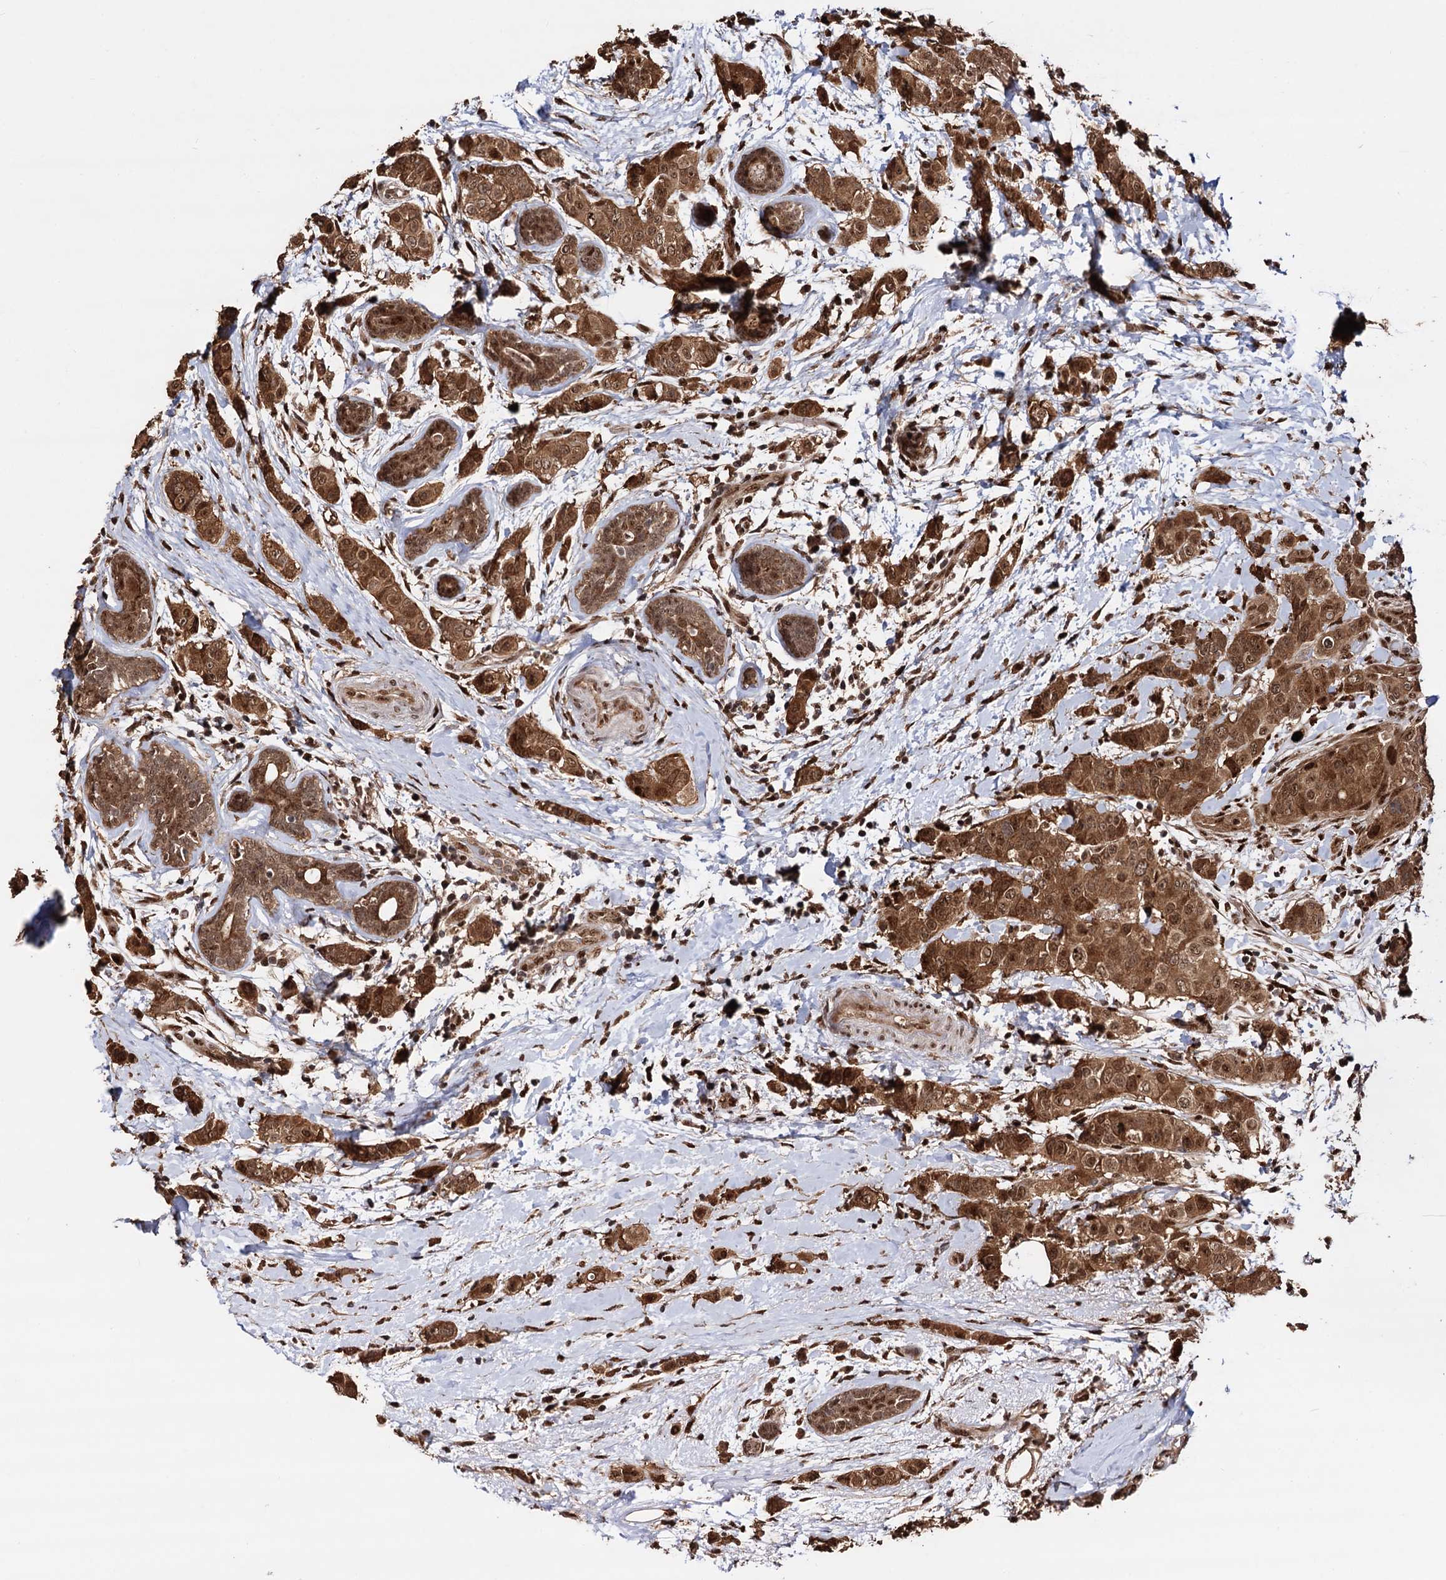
{"staining": {"intensity": "moderate", "quantity": ">75%", "location": "cytoplasmic/membranous,nuclear"}, "tissue": "breast cancer", "cell_type": "Tumor cells", "image_type": "cancer", "snomed": [{"axis": "morphology", "description": "Lobular carcinoma"}, {"axis": "topography", "description": "Breast"}], "caption": "A brown stain labels moderate cytoplasmic/membranous and nuclear positivity of a protein in human breast lobular carcinoma tumor cells. The staining was performed using DAB (3,3'-diaminobenzidine) to visualize the protein expression in brown, while the nuclei were stained in blue with hematoxylin (Magnification: 20x).", "gene": "PIGB", "patient": {"sex": "female", "age": 51}}